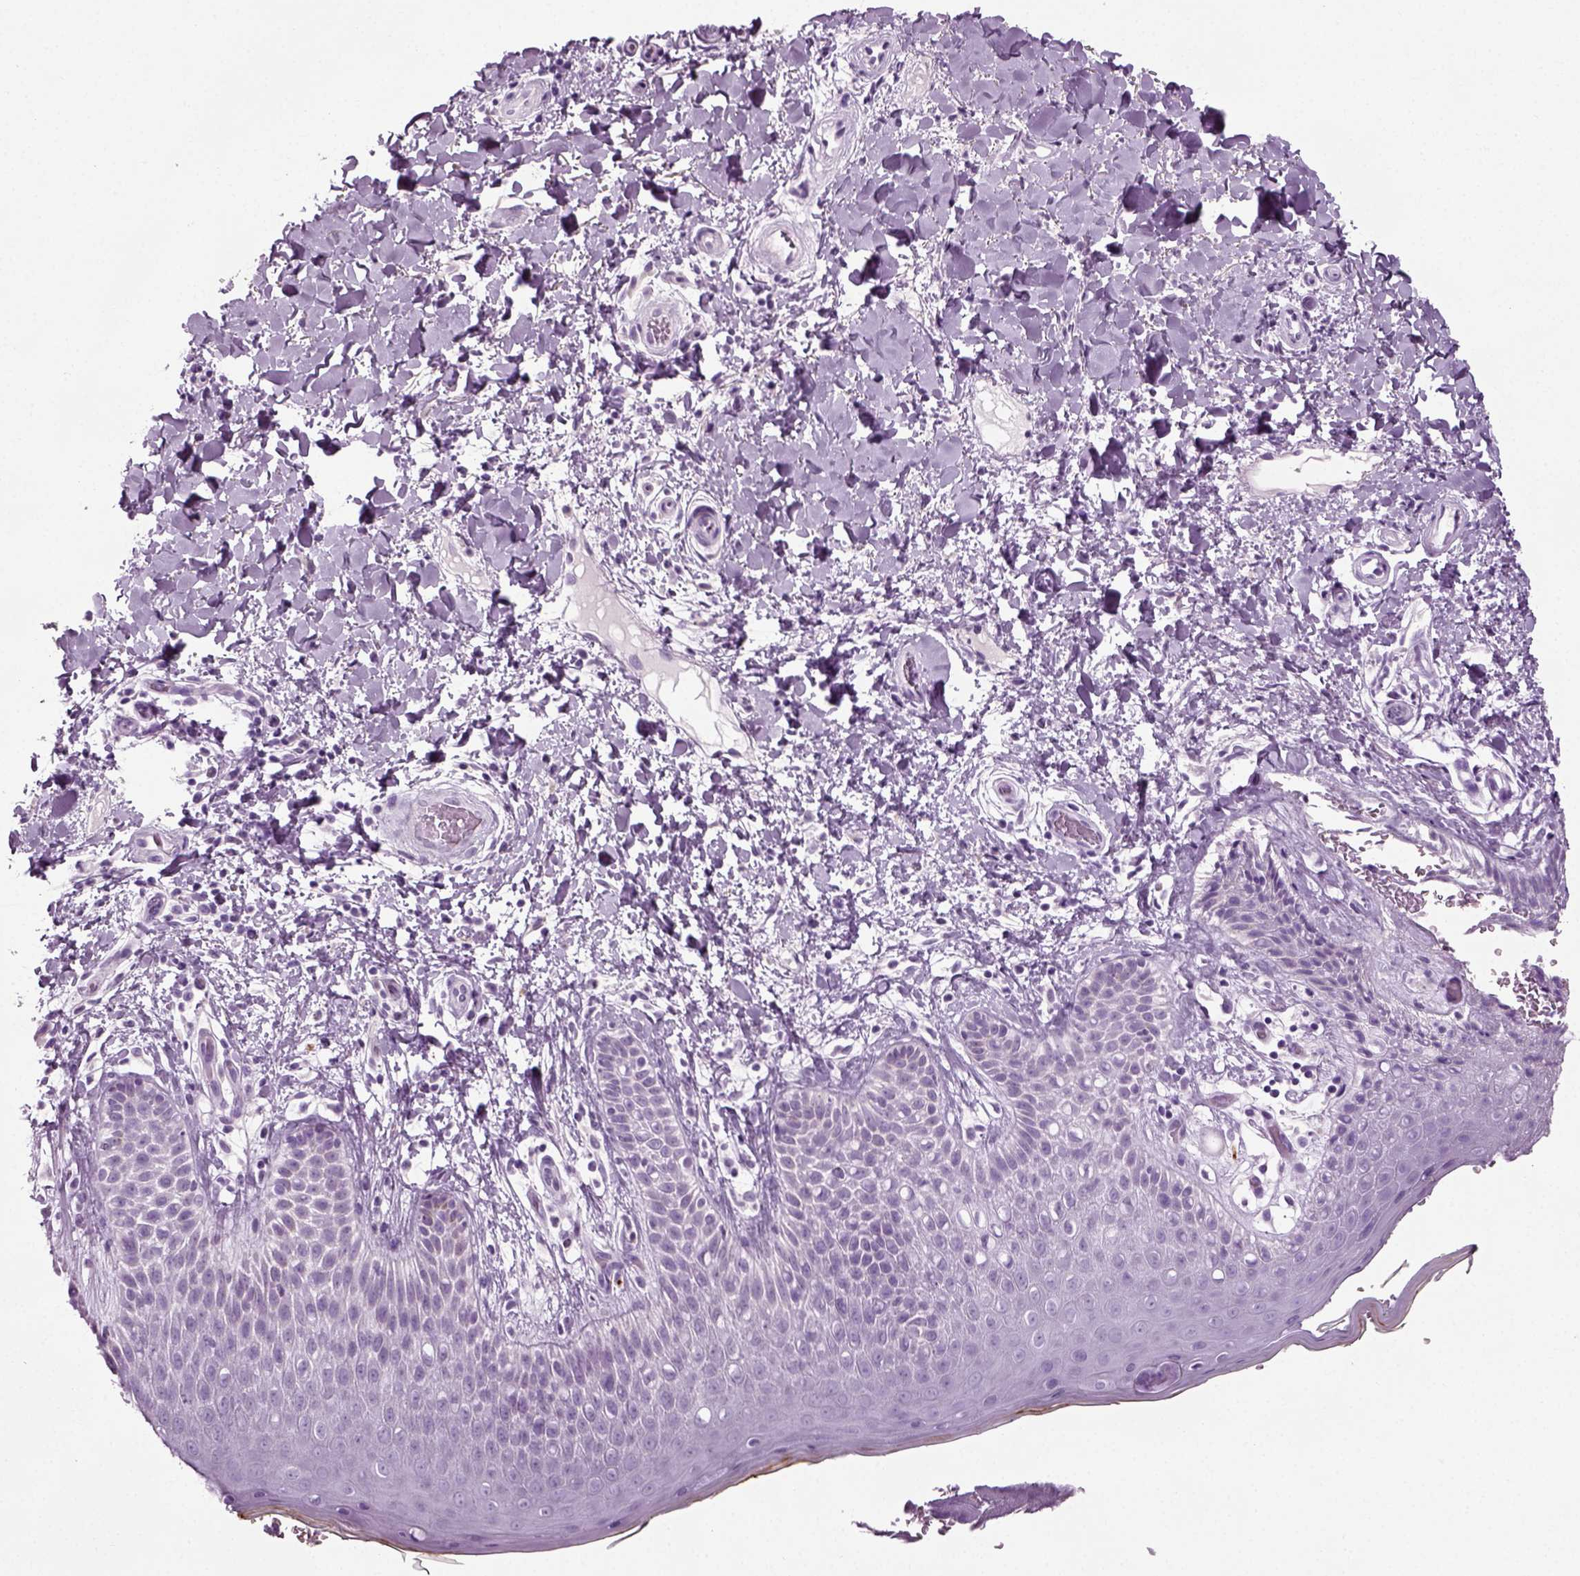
{"staining": {"intensity": "strong", "quantity": "<25%", "location": "cytoplasmic/membranous"}, "tissue": "skin", "cell_type": "Epidermal cells", "image_type": "normal", "snomed": [{"axis": "morphology", "description": "Normal tissue, NOS"}, {"axis": "topography", "description": "Anal"}], "caption": "This micrograph demonstrates immunohistochemistry (IHC) staining of benign human skin, with medium strong cytoplasmic/membranous expression in about <25% of epidermal cells.", "gene": "PRLH", "patient": {"sex": "male", "age": 36}}